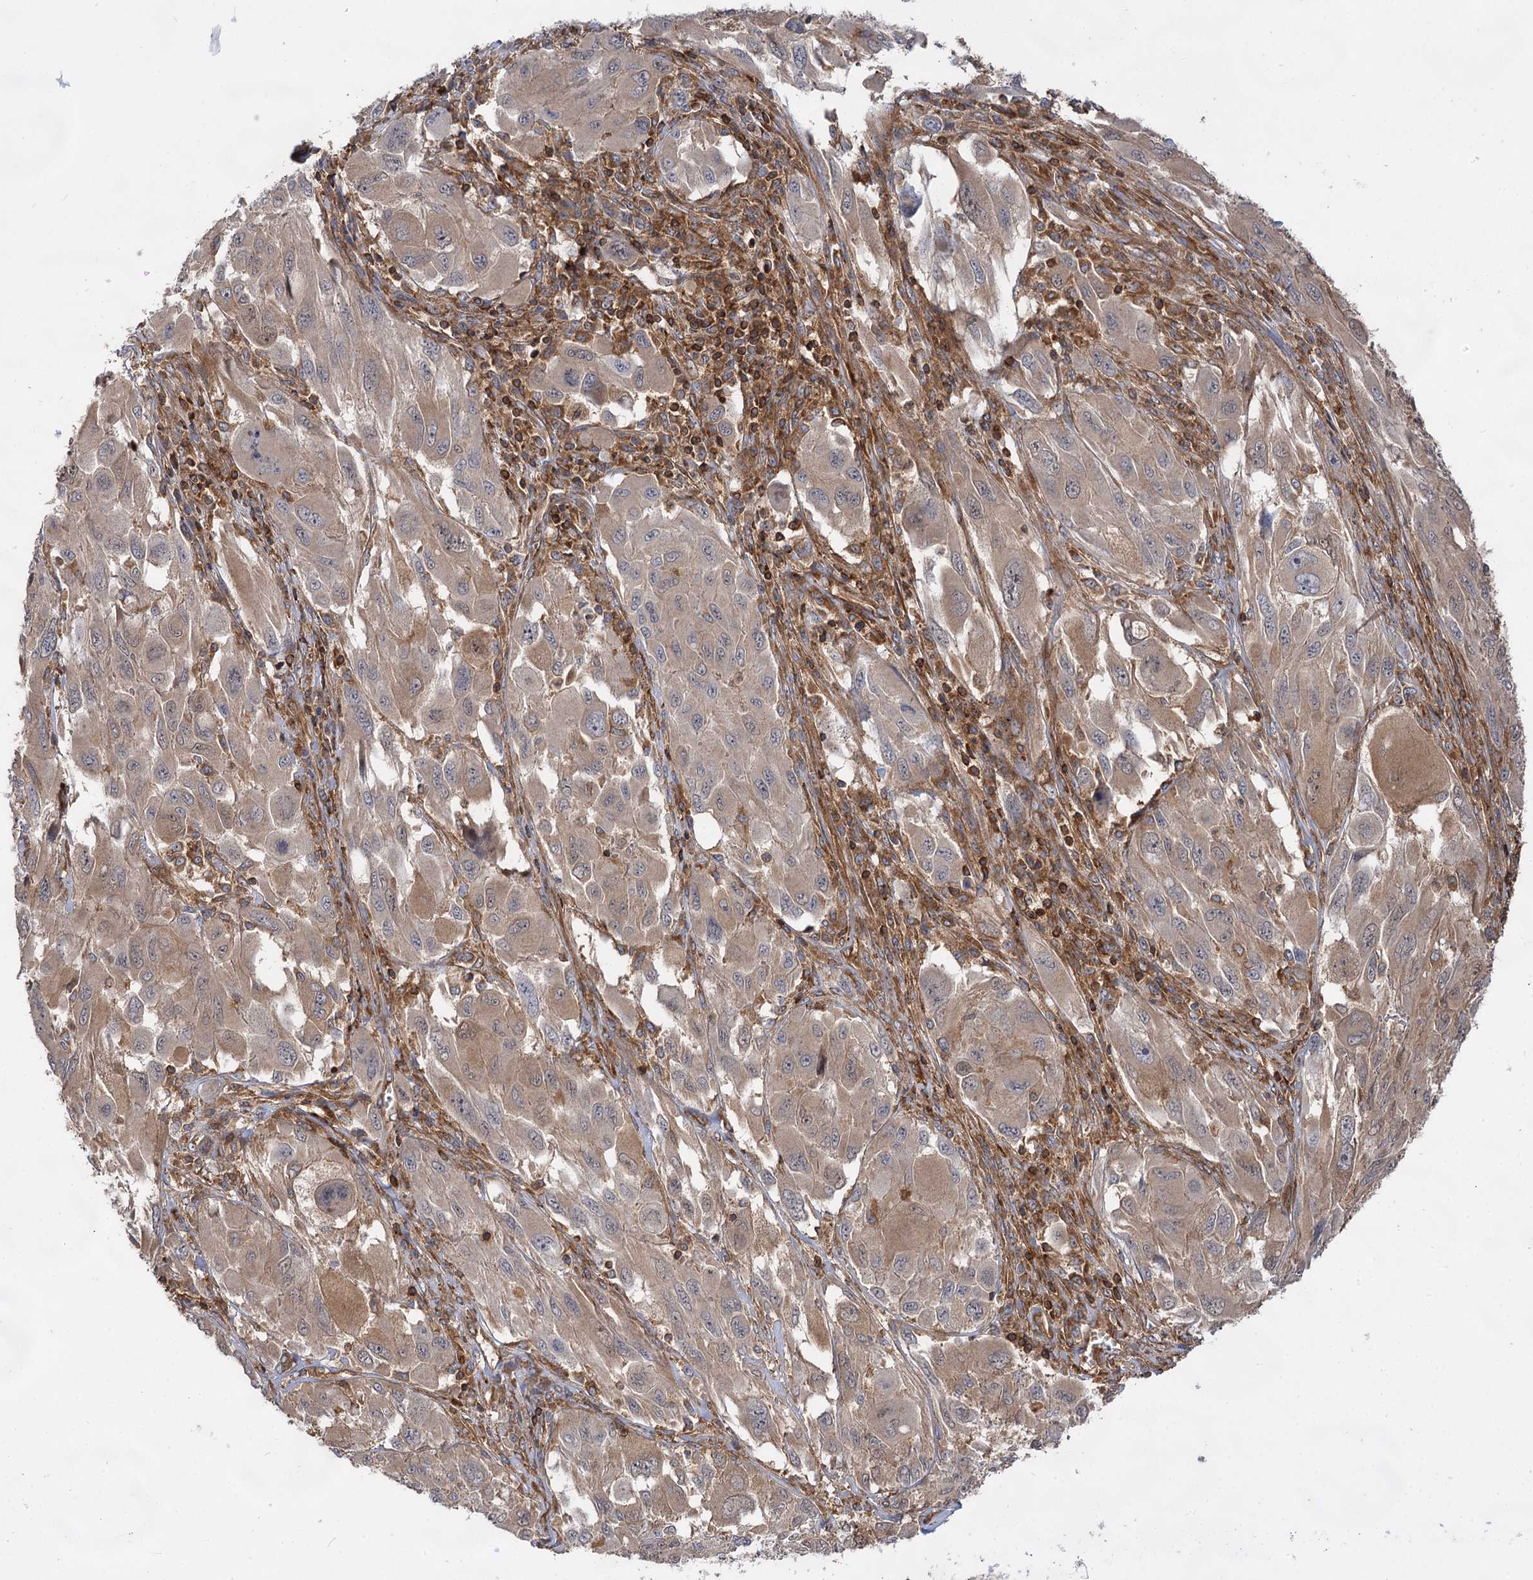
{"staining": {"intensity": "weak", "quantity": "25%-75%", "location": "cytoplasmic/membranous"}, "tissue": "melanoma", "cell_type": "Tumor cells", "image_type": "cancer", "snomed": [{"axis": "morphology", "description": "Malignant melanoma, NOS"}, {"axis": "topography", "description": "Skin"}], "caption": "Immunohistochemistry (IHC) of malignant melanoma exhibits low levels of weak cytoplasmic/membranous expression in approximately 25%-75% of tumor cells.", "gene": "PACS1", "patient": {"sex": "female", "age": 91}}